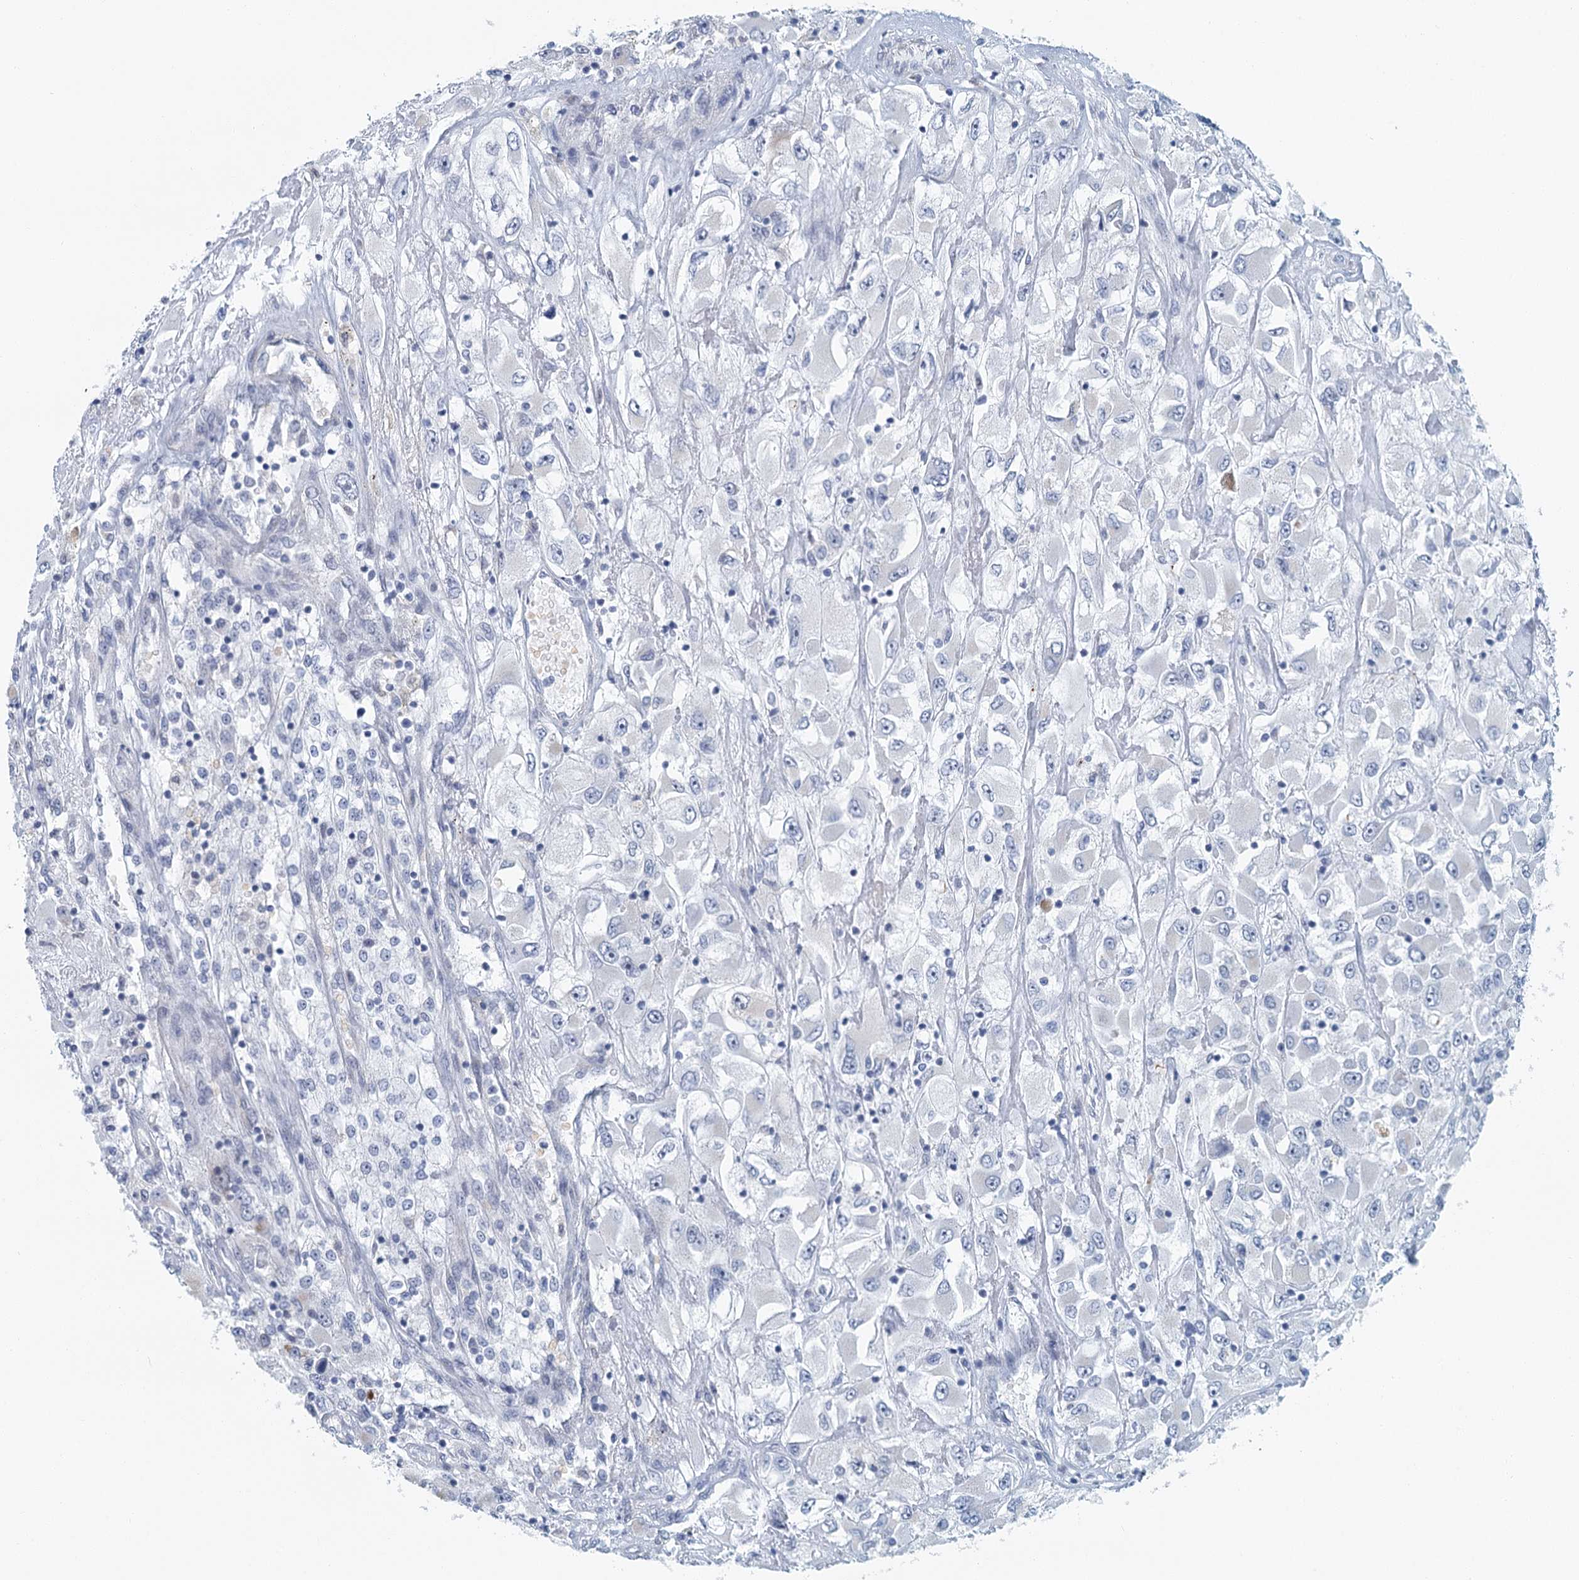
{"staining": {"intensity": "negative", "quantity": "none", "location": "none"}, "tissue": "renal cancer", "cell_type": "Tumor cells", "image_type": "cancer", "snomed": [{"axis": "morphology", "description": "Adenocarcinoma, NOS"}, {"axis": "topography", "description": "Kidney"}], "caption": "The micrograph shows no significant expression in tumor cells of renal cancer.", "gene": "ZNF527", "patient": {"sex": "female", "age": 52}}